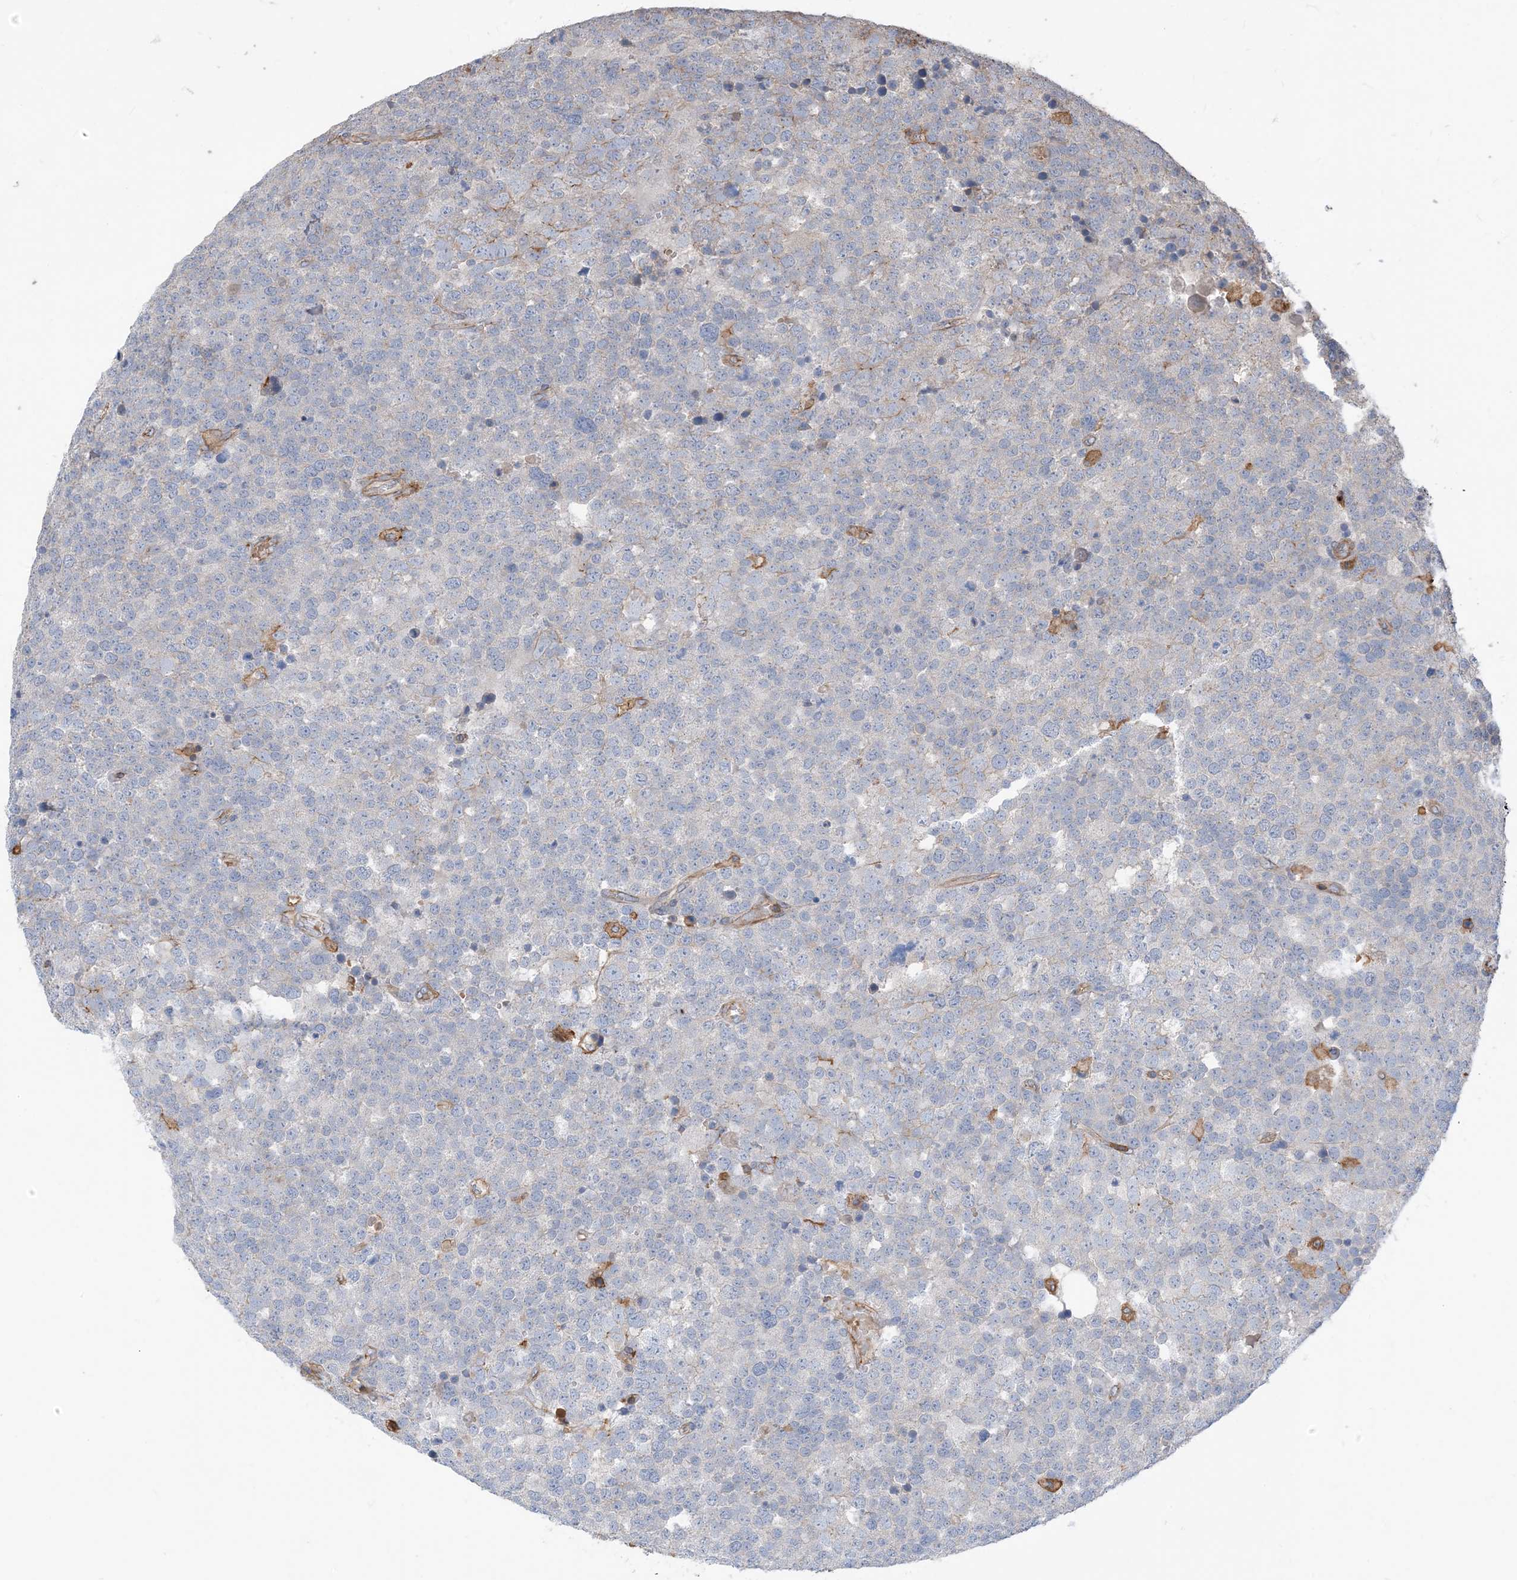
{"staining": {"intensity": "negative", "quantity": "none", "location": "none"}, "tissue": "testis cancer", "cell_type": "Tumor cells", "image_type": "cancer", "snomed": [{"axis": "morphology", "description": "Seminoma, NOS"}, {"axis": "topography", "description": "Testis"}], "caption": "Tumor cells show no significant protein positivity in seminoma (testis). Brightfield microscopy of immunohistochemistry (IHC) stained with DAB (3,3'-diaminobenzidine) (brown) and hematoxylin (blue), captured at high magnification.", "gene": "PARVG", "patient": {"sex": "male", "age": 71}}